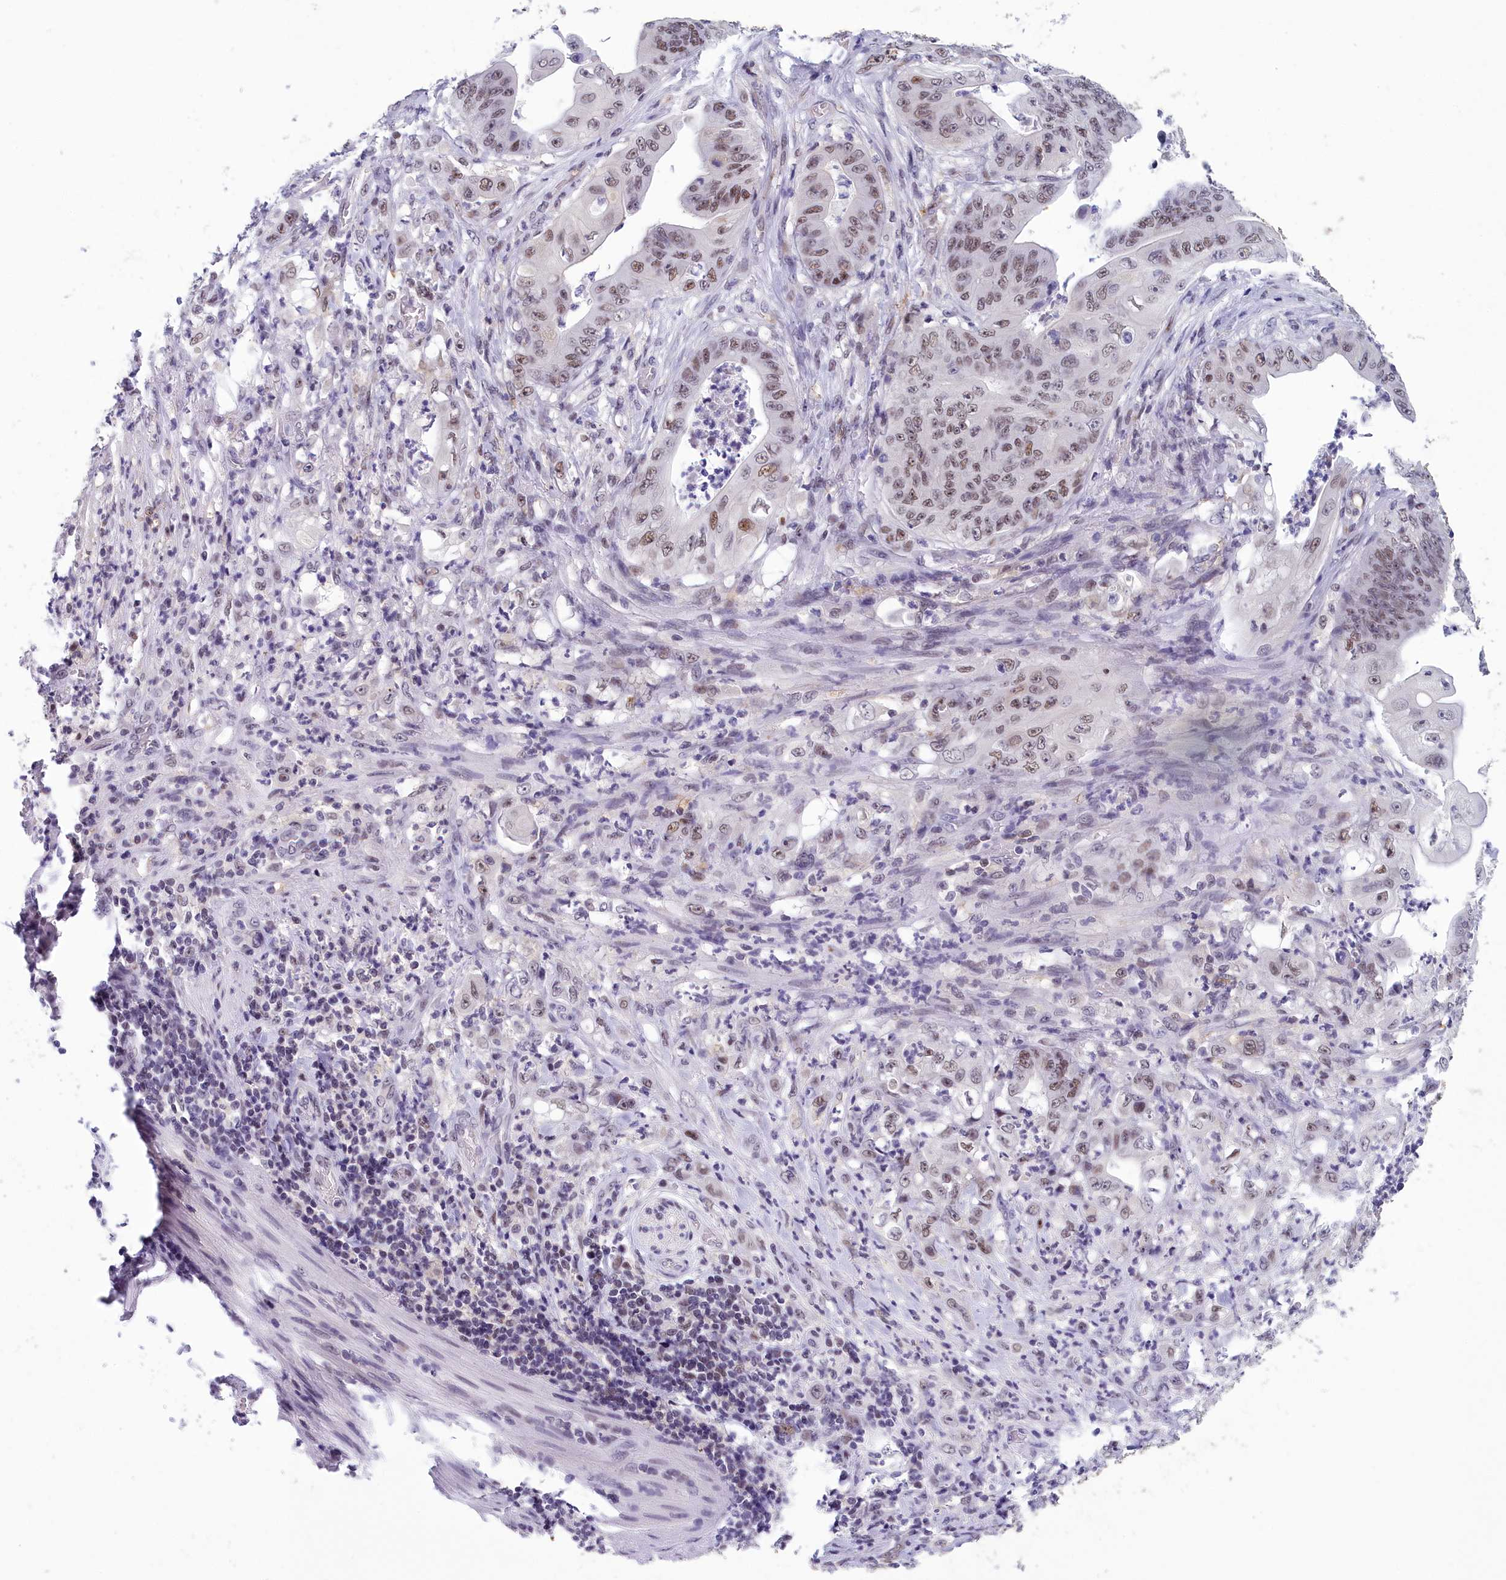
{"staining": {"intensity": "moderate", "quantity": ">75%", "location": "nuclear"}, "tissue": "stomach cancer", "cell_type": "Tumor cells", "image_type": "cancer", "snomed": [{"axis": "morphology", "description": "Adenocarcinoma, NOS"}, {"axis": "topography", "description": "Stomach"}], "caption": "Adenocarcinoma (stomach) stained with a protein marker shows moderate staining in tumor cells.", "gene": "CCDC97", "patient": {"sex": "female", "age": 73}}